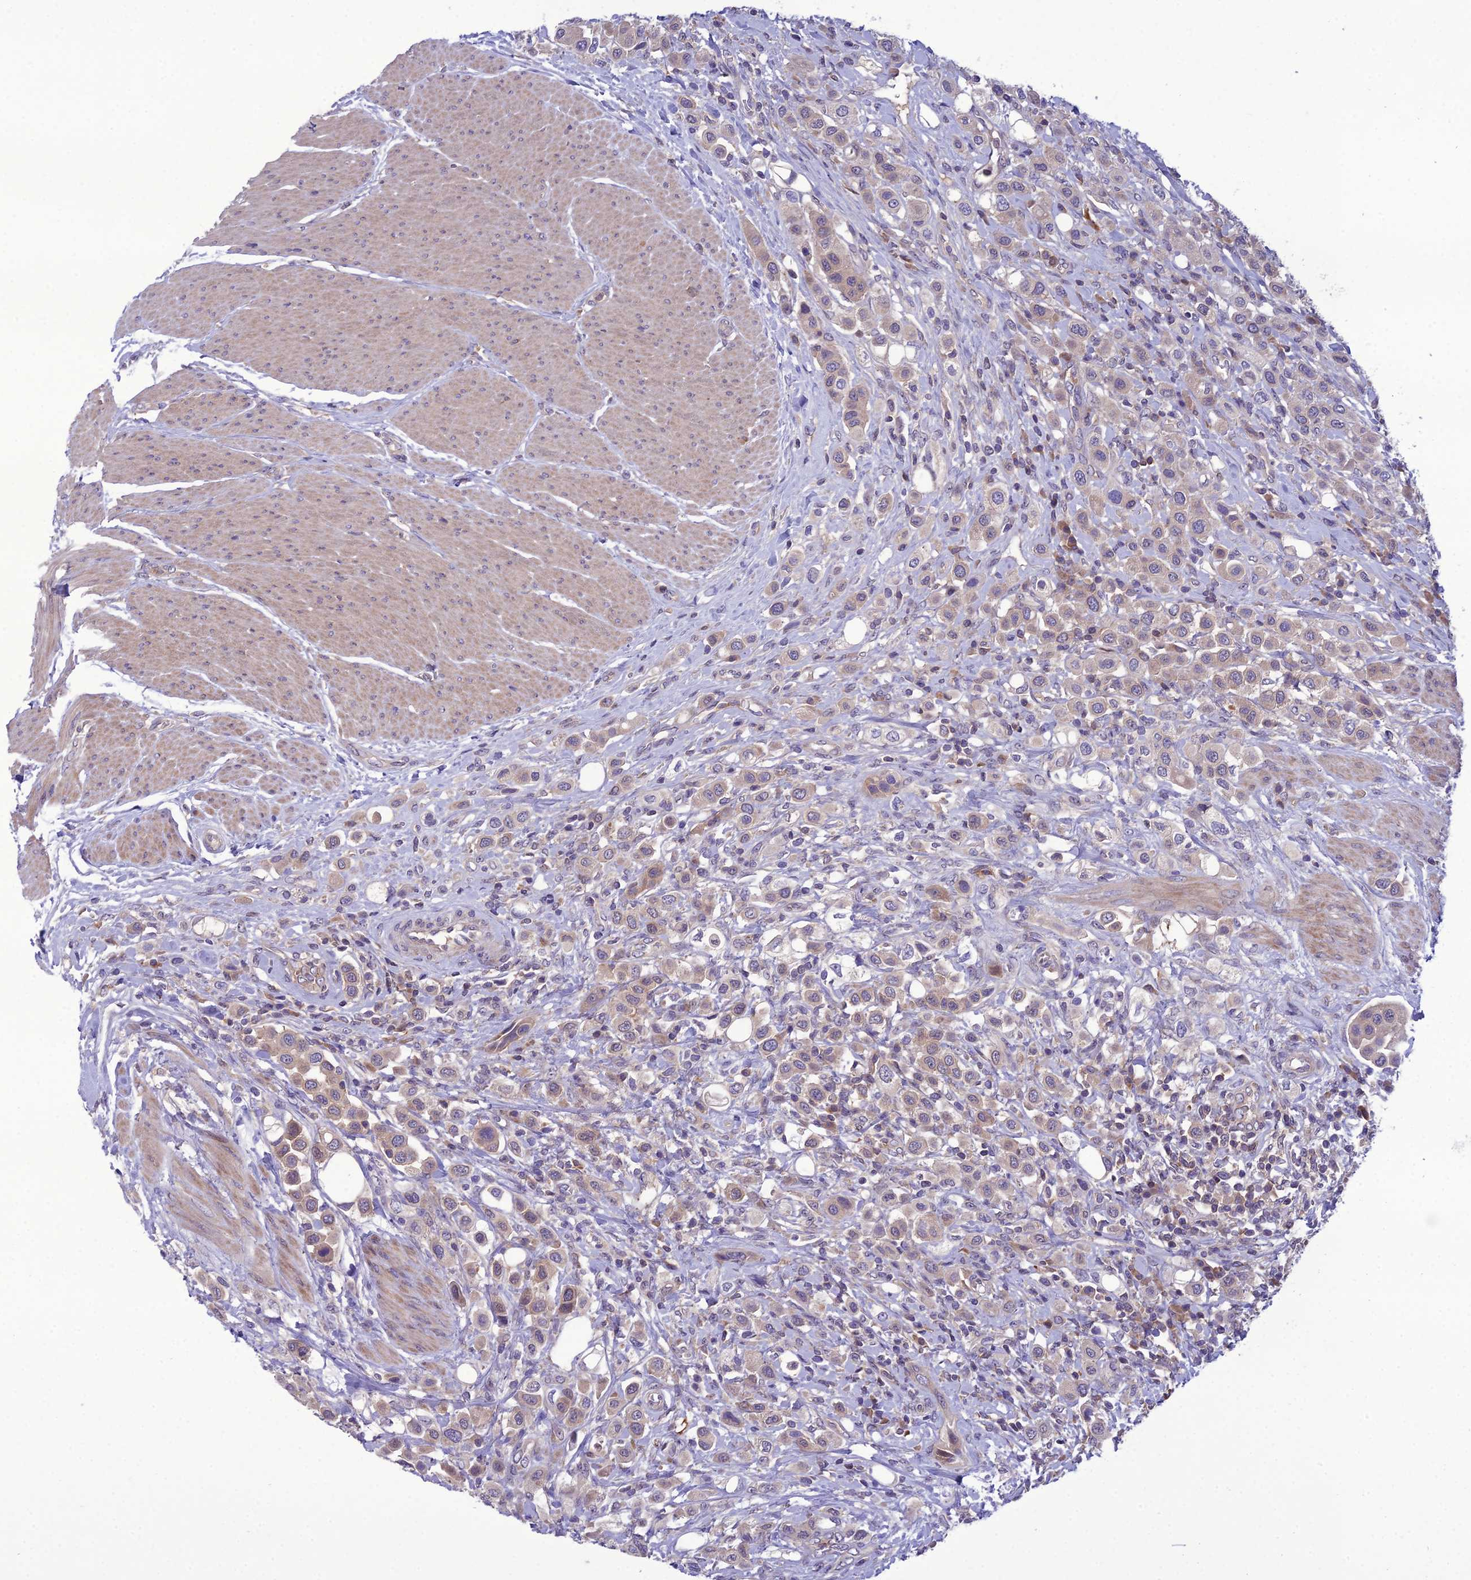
{"staining": {"intensity": "weak", "quantity": "<25%", "location": "cytoplasmic/membranous,nuclear"}, "tissue": "urothelial cancer", "cell_type": "Tumor cells", "image_type": "cancer", "snomed": [{"axis": "morphology", "description": "Urothelial carcinoma, High grade"}, {"axis": "topography", "description": "Urinary bladder"}], "caption": "Tumor cells show no significant staining in urothelial carcinoma (high-grade).", "gene": "GDF6", "patient": {"sex": "male", "age": 50}}